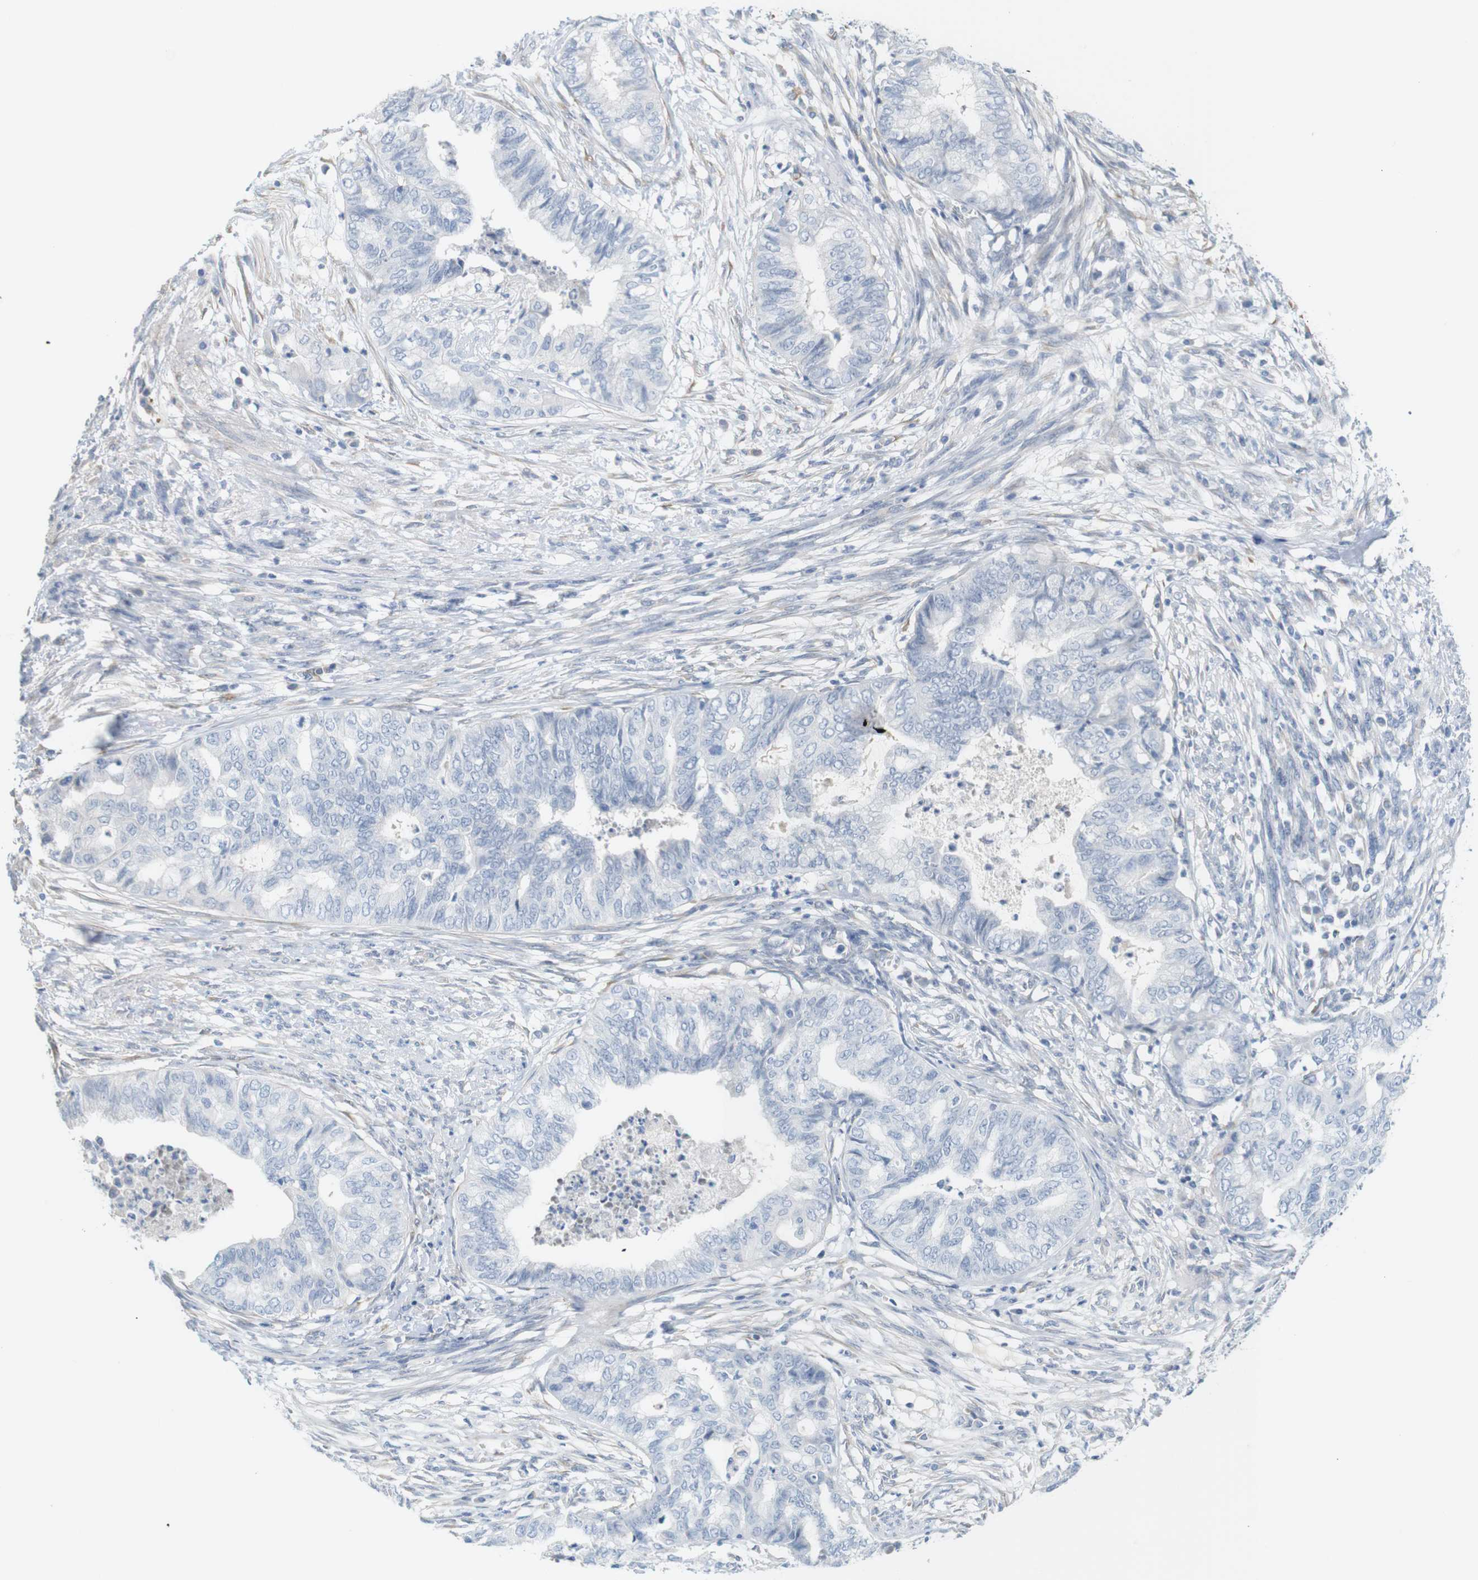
{"staining": {"intensity": "negative", "quantity": "none", "location": "none"}, "tissue": "endometrial cancer", "cell_type": "Tumor cells", "image_type": "cancer", "snomed": [{"axis": "morphology", "description": "Adenocarcinoma, NOS"}, {"axis": "topography", "description": "Endometrium"}], "caption": "DAB immunohistochemical staining of human endometrial adenocarcinoma exhibits no significant staining in tumor cells. (IHC, brightfield microscopy, high magnification).", "gene": "RGS9", "patient": {"sex": "female", "age": 79}}